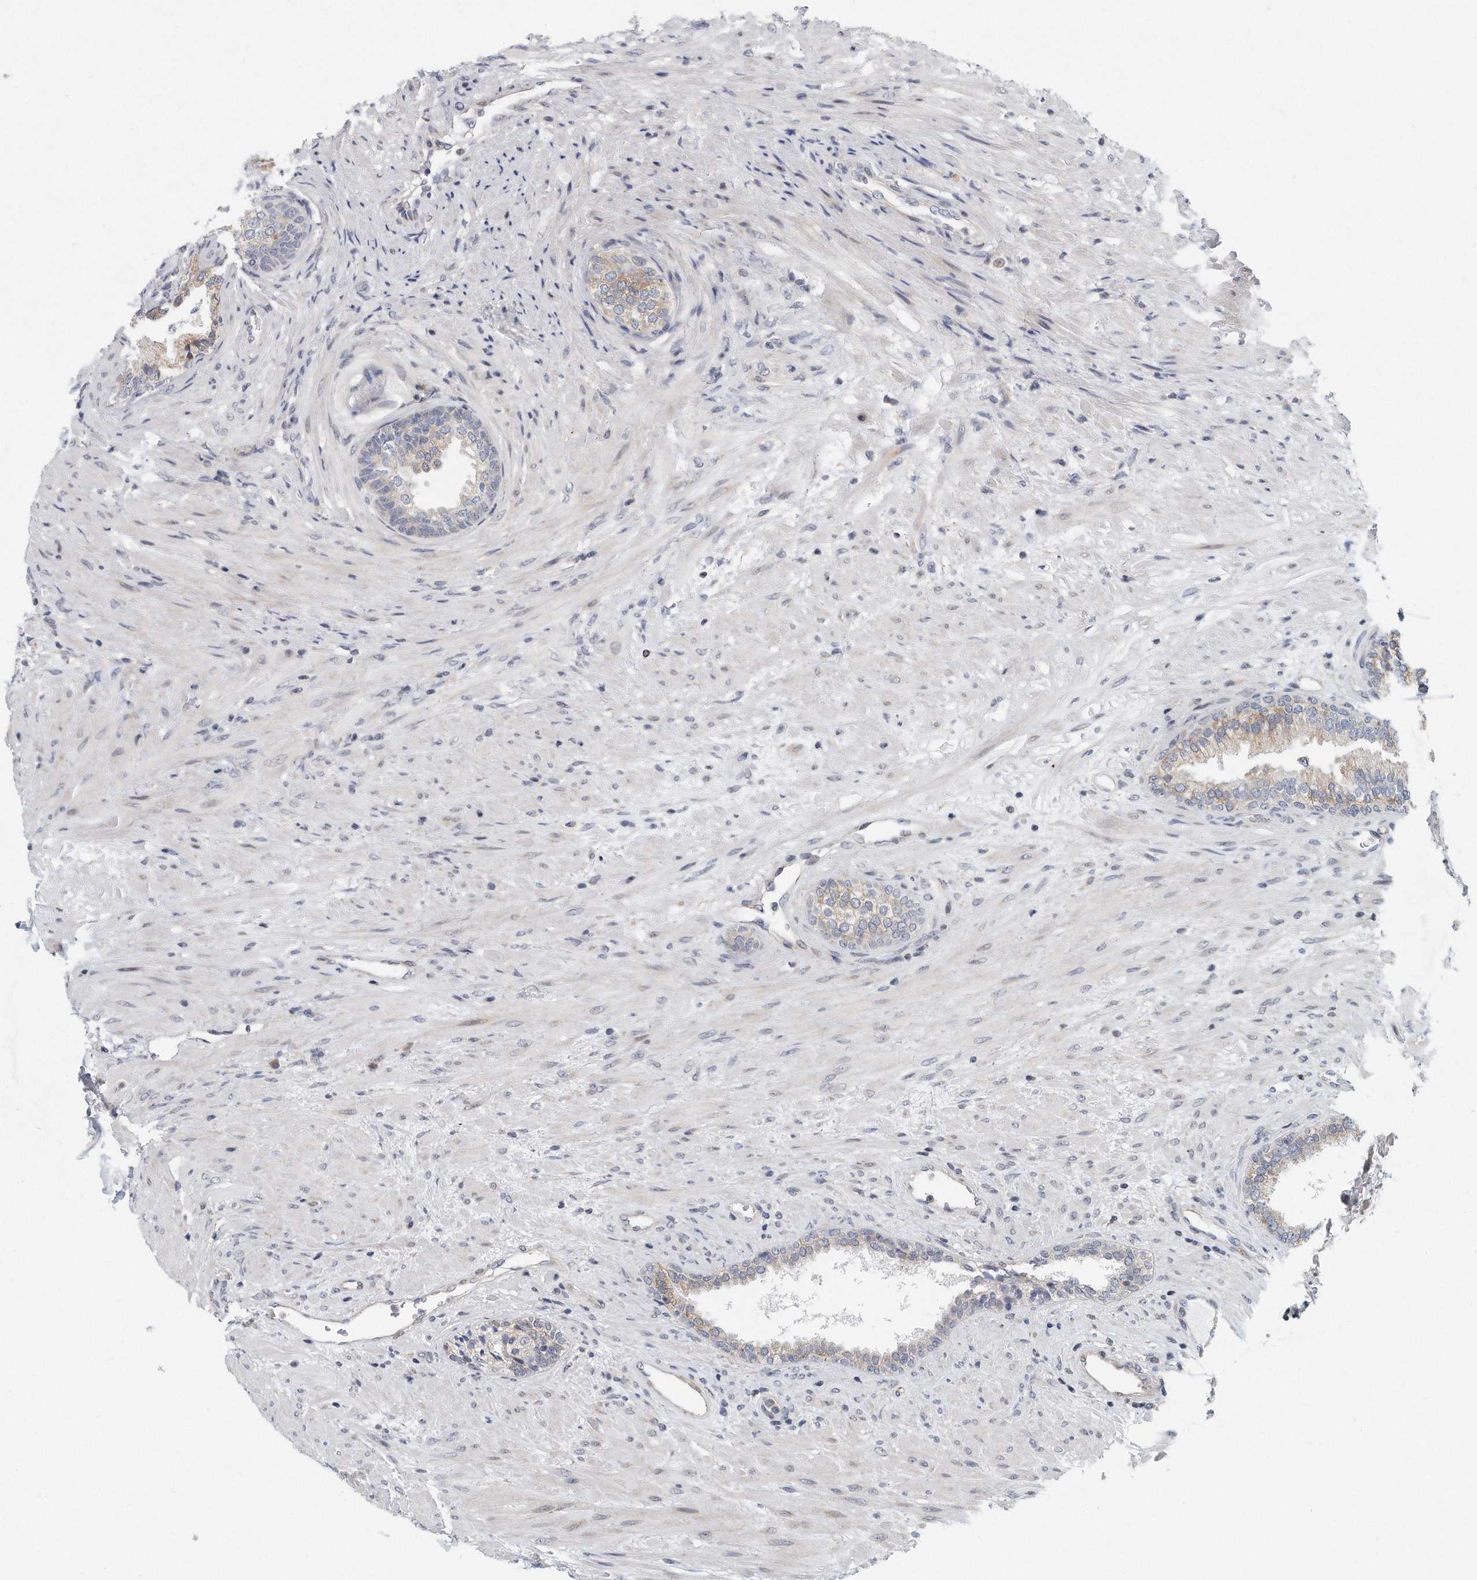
{"staining": {"intensity": "moderate", "quantity": "25%-75%", "location": "cytoplasmic/membranous"}, "tissue": "prostate", "cell_type": "Glandular cells", "image_type": "normal", "snomed": [{"axis": "morphology", "description": "Normal tissue, NOS"}, {"axis": "topography", "description": "Prostate"}], "caption": "High-magnification brightfield microscopy of benign prostate stained with DAB (brown) and counterstained with hematoxylin (blue). glandular cells exhibit moderate cytoplasmic/membranous expression is seen in about25%-75% of cells.", "gene": "VLDLR", "patient": {"sex": "male", "age": 76}}